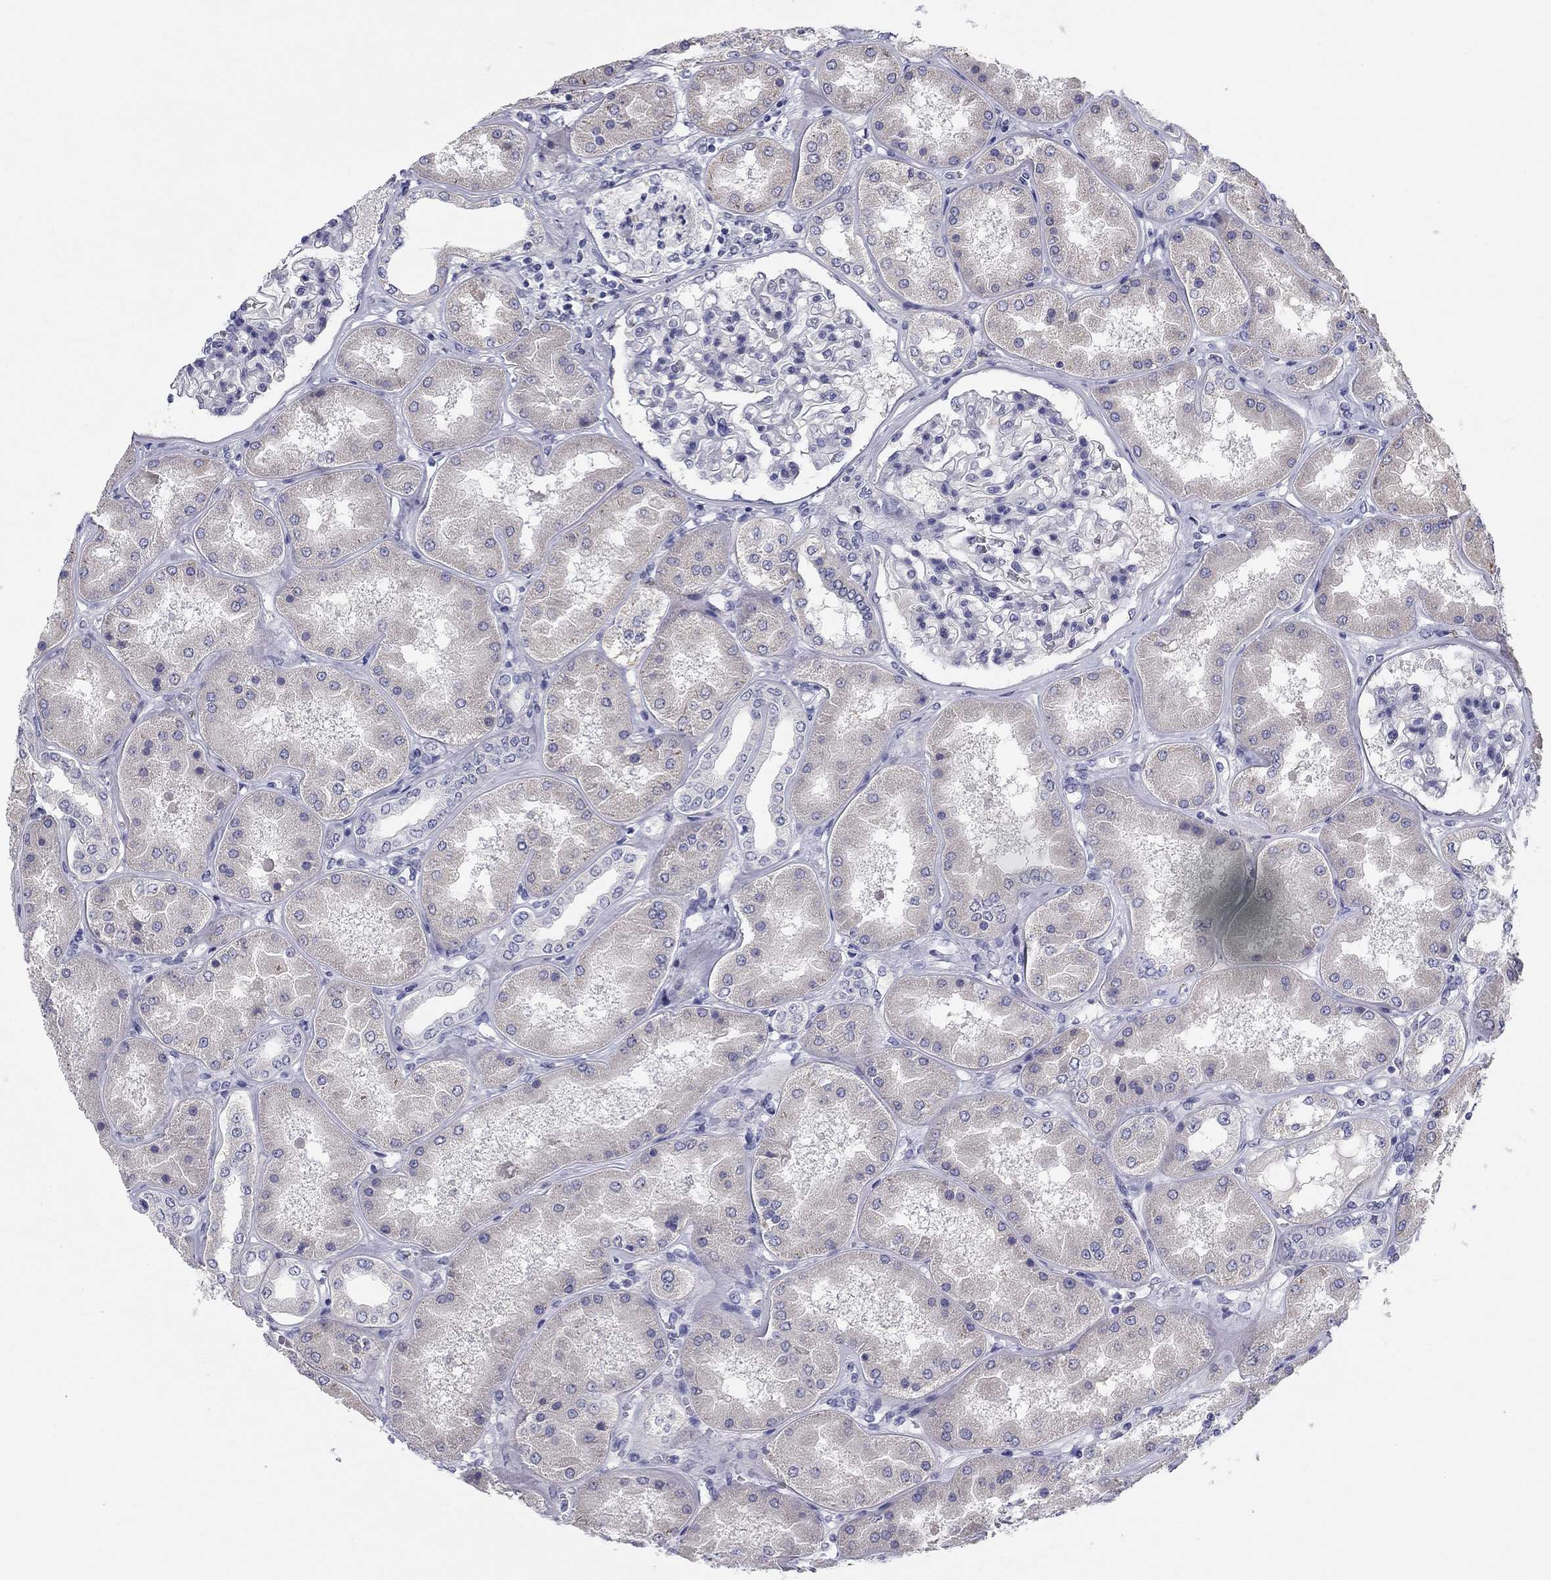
{"staining": {"intensity": "negative", "quantity": "none", "location": "none"}, "tissue": "kidney", "cell_type": "Cells in glomeruli", "image_type": "normal", "snomed": [{"axis": "morphology", "description": "Normal tissue, NOS"}, {"axis": "topography", "description": "Kidney"}], "caption": "Immunohistochemistry micrograph of benign human kidney stained for a protein (brown), which shows no positivity in cells in glomeruli.", "gene": "SEPTIN3", "patient": {"sex": "female", "age": 56}}